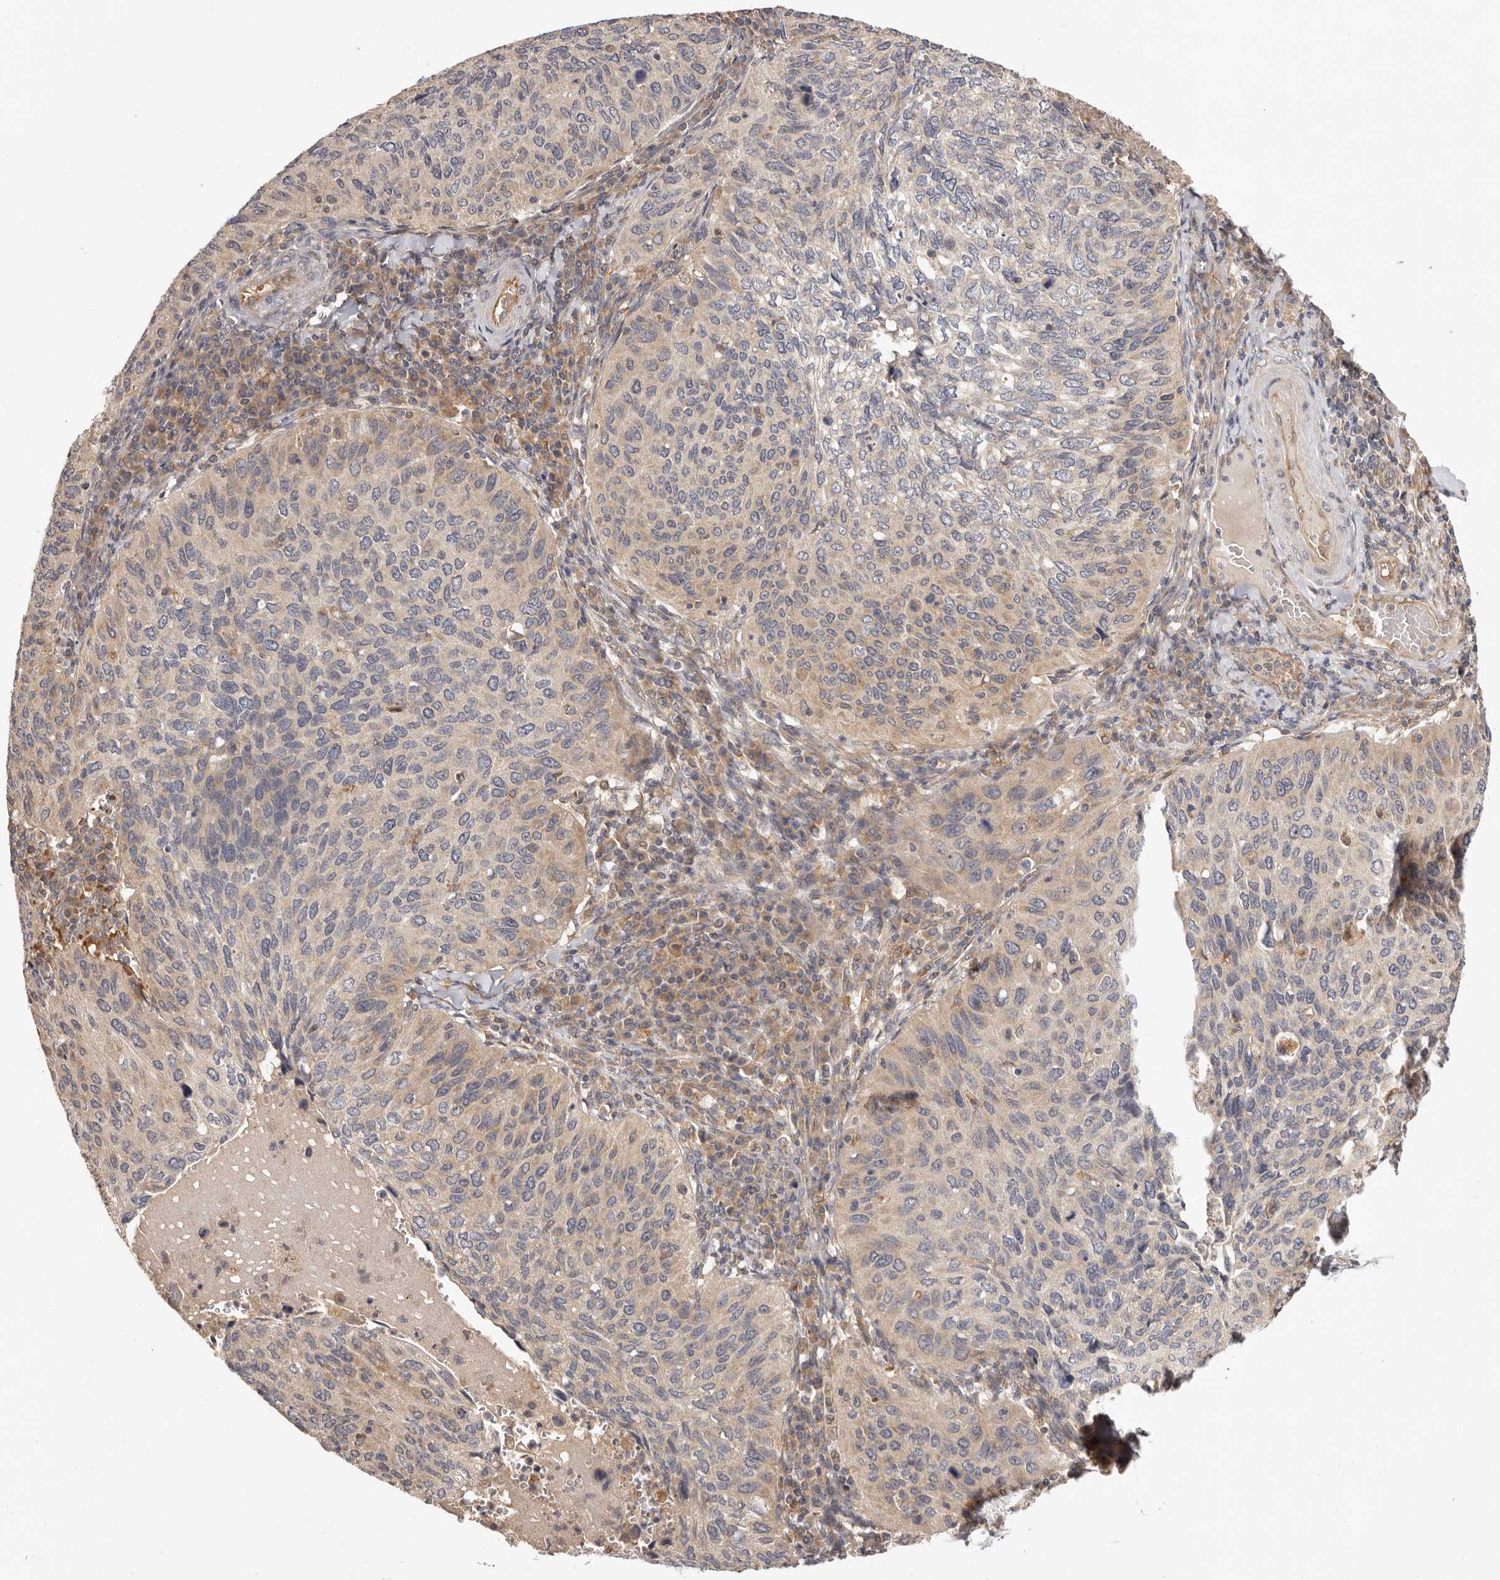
{"staining": {"intensity": "weak", "quantity": "<25%", "location": "cytoplasmic/membranous"}, "tissue": "cervical cancer", "cell_type": "Tumor cells", "image_type": "cancer", "snomed": [{"axis": "morphology", "description": "Squamous cell carcinoma, NOS"}, {"axis": "topography", "description": "Cervix"}], "caption": "High magnification brightfield microscopy of squamous cell carcinoma (cervical) stained with DAB (3,3'-diaminobenzidine) (brown) and counterstained with hematoxylin (blue): tumor cells show no significant positivity. Nuclei are stained in blue.", "gene": "UBR2", "patient": {"sex": "female", "age": 38}}